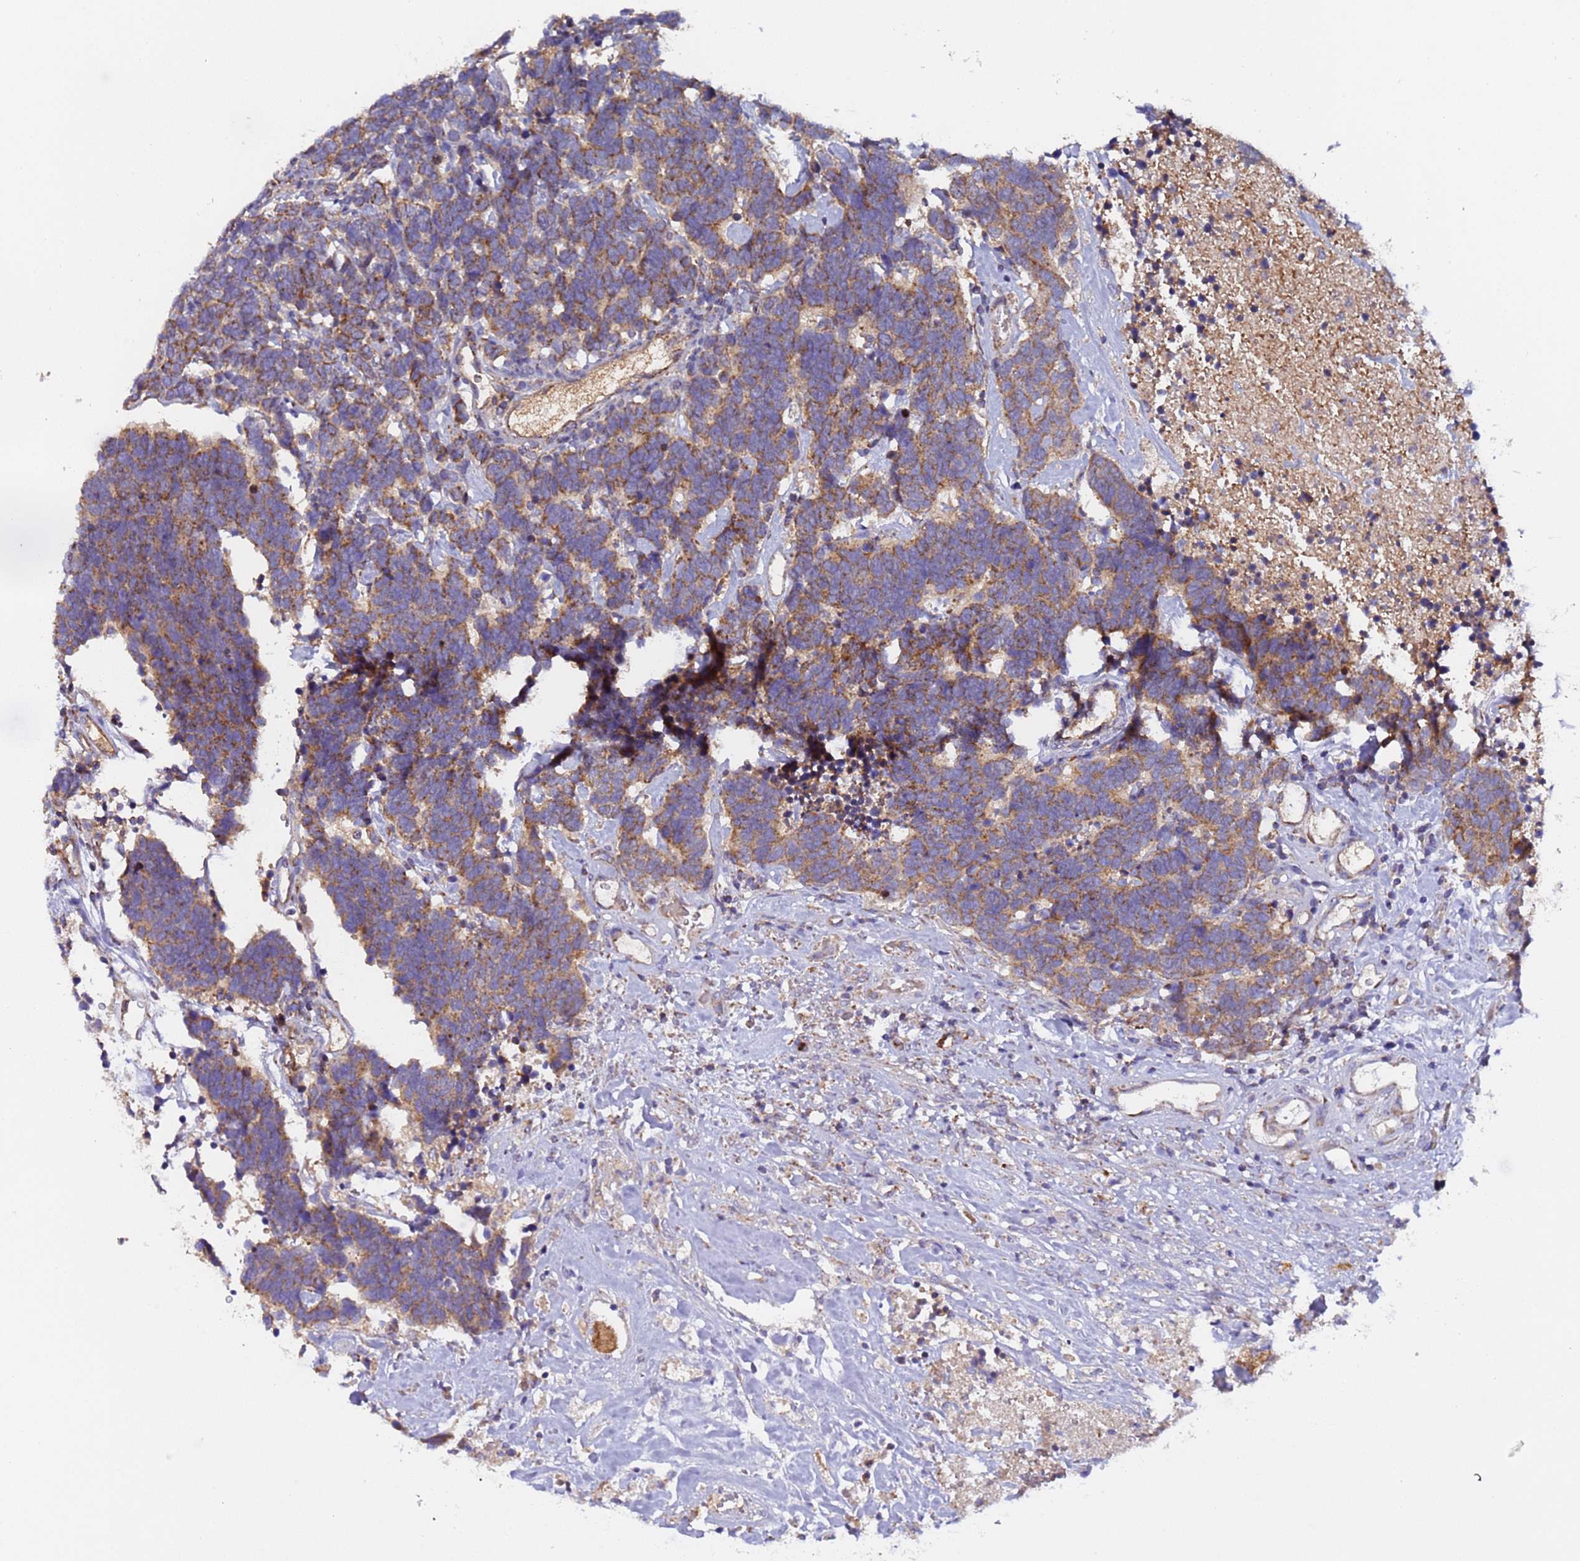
{"staining": {"intensity": "moderate", "quantity": ">75%", "location": "cytoplasmic/membranous"}, "tissue": "carcinoid", "cell_type": "Tumor cells", "image_type": "cancer", "snomed": [{"axis": "morphology", "description": "Carcinoma, NOS"}, {"axis": "morphology", "description": "Carcinoid, malignant, NOS"}, {"axis": "topography", "description": "Urinary bladder"}], "caption": "Immunohistochemistry staining of malignant carcinoid, which displays medium levels of moderate cytoplasmic/membranous staining in approximately >75% of tumor cells indicating moderate cytoplasmic/membranous protein staining. The staining was performed using DAB (brown) for protein detection and nuclei were counterstained in hematoxylin (blue).", "gene": "TMEM126A", "patient": {"sex": "male", "age": 57}}